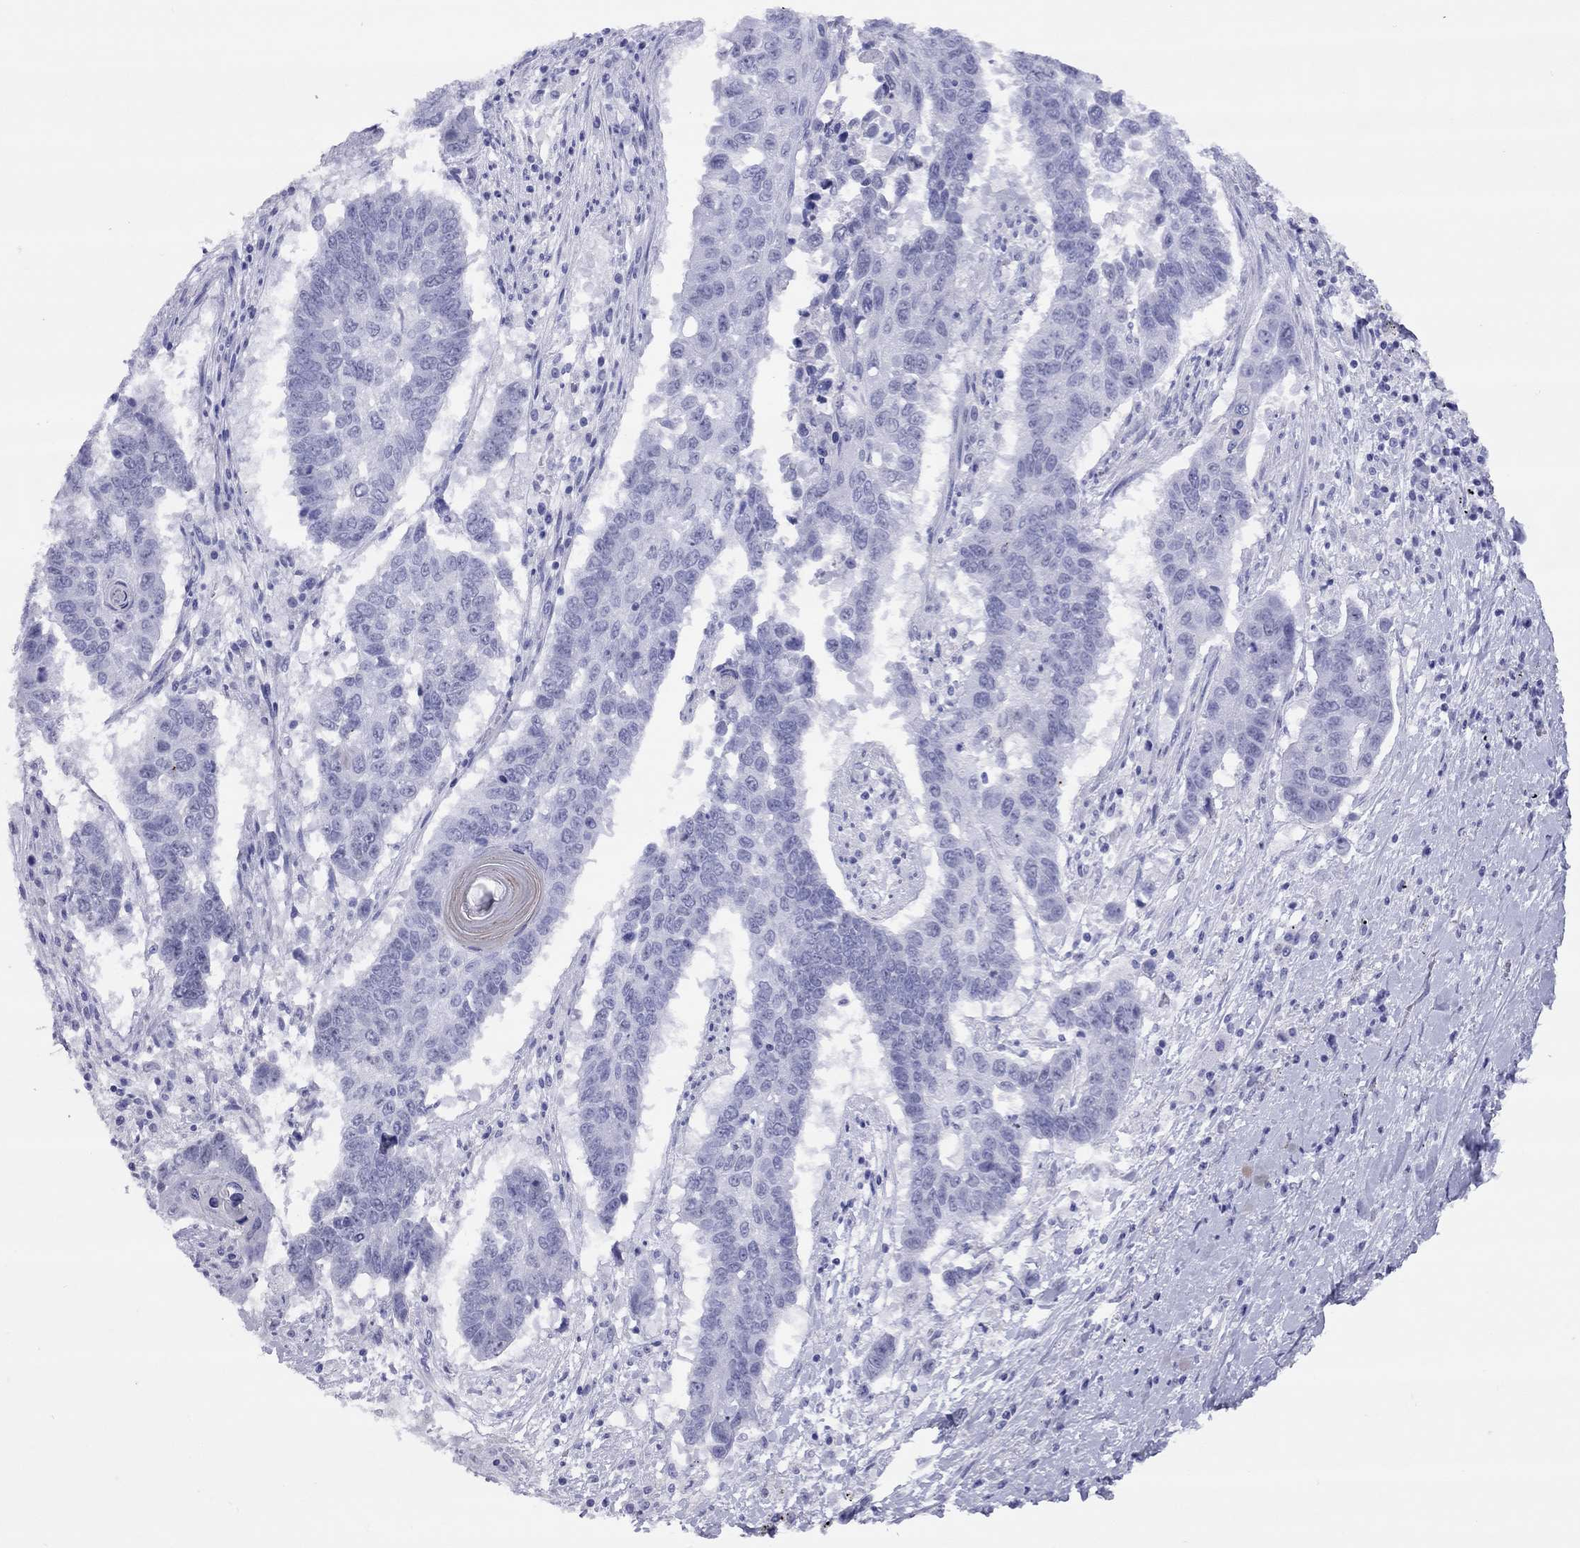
{"staining": {"intensity": "negative", "quantity": "none", "location": "none"}, "tissue": "lung cancer", "cell_type": "Tumor cells", "image_type": "cancer", "snomed": [{"axis": "morphology", "description": "Squamous cell carcinoma, NOS"}, {"axis": "topography", "description": "Lung"}], "caption": "There is no significant positivity in tumor cells of squamous cell carcinoma (lung). The staining was performed using DAB (3,3'-diaminobenzidine) to visualize the protein expression in brown, while the nuclei were stained in blue with hematoxylin (Magnification: 20x).", "gene": "LYAR", "patient": {"sex": "male", "age": 73}}